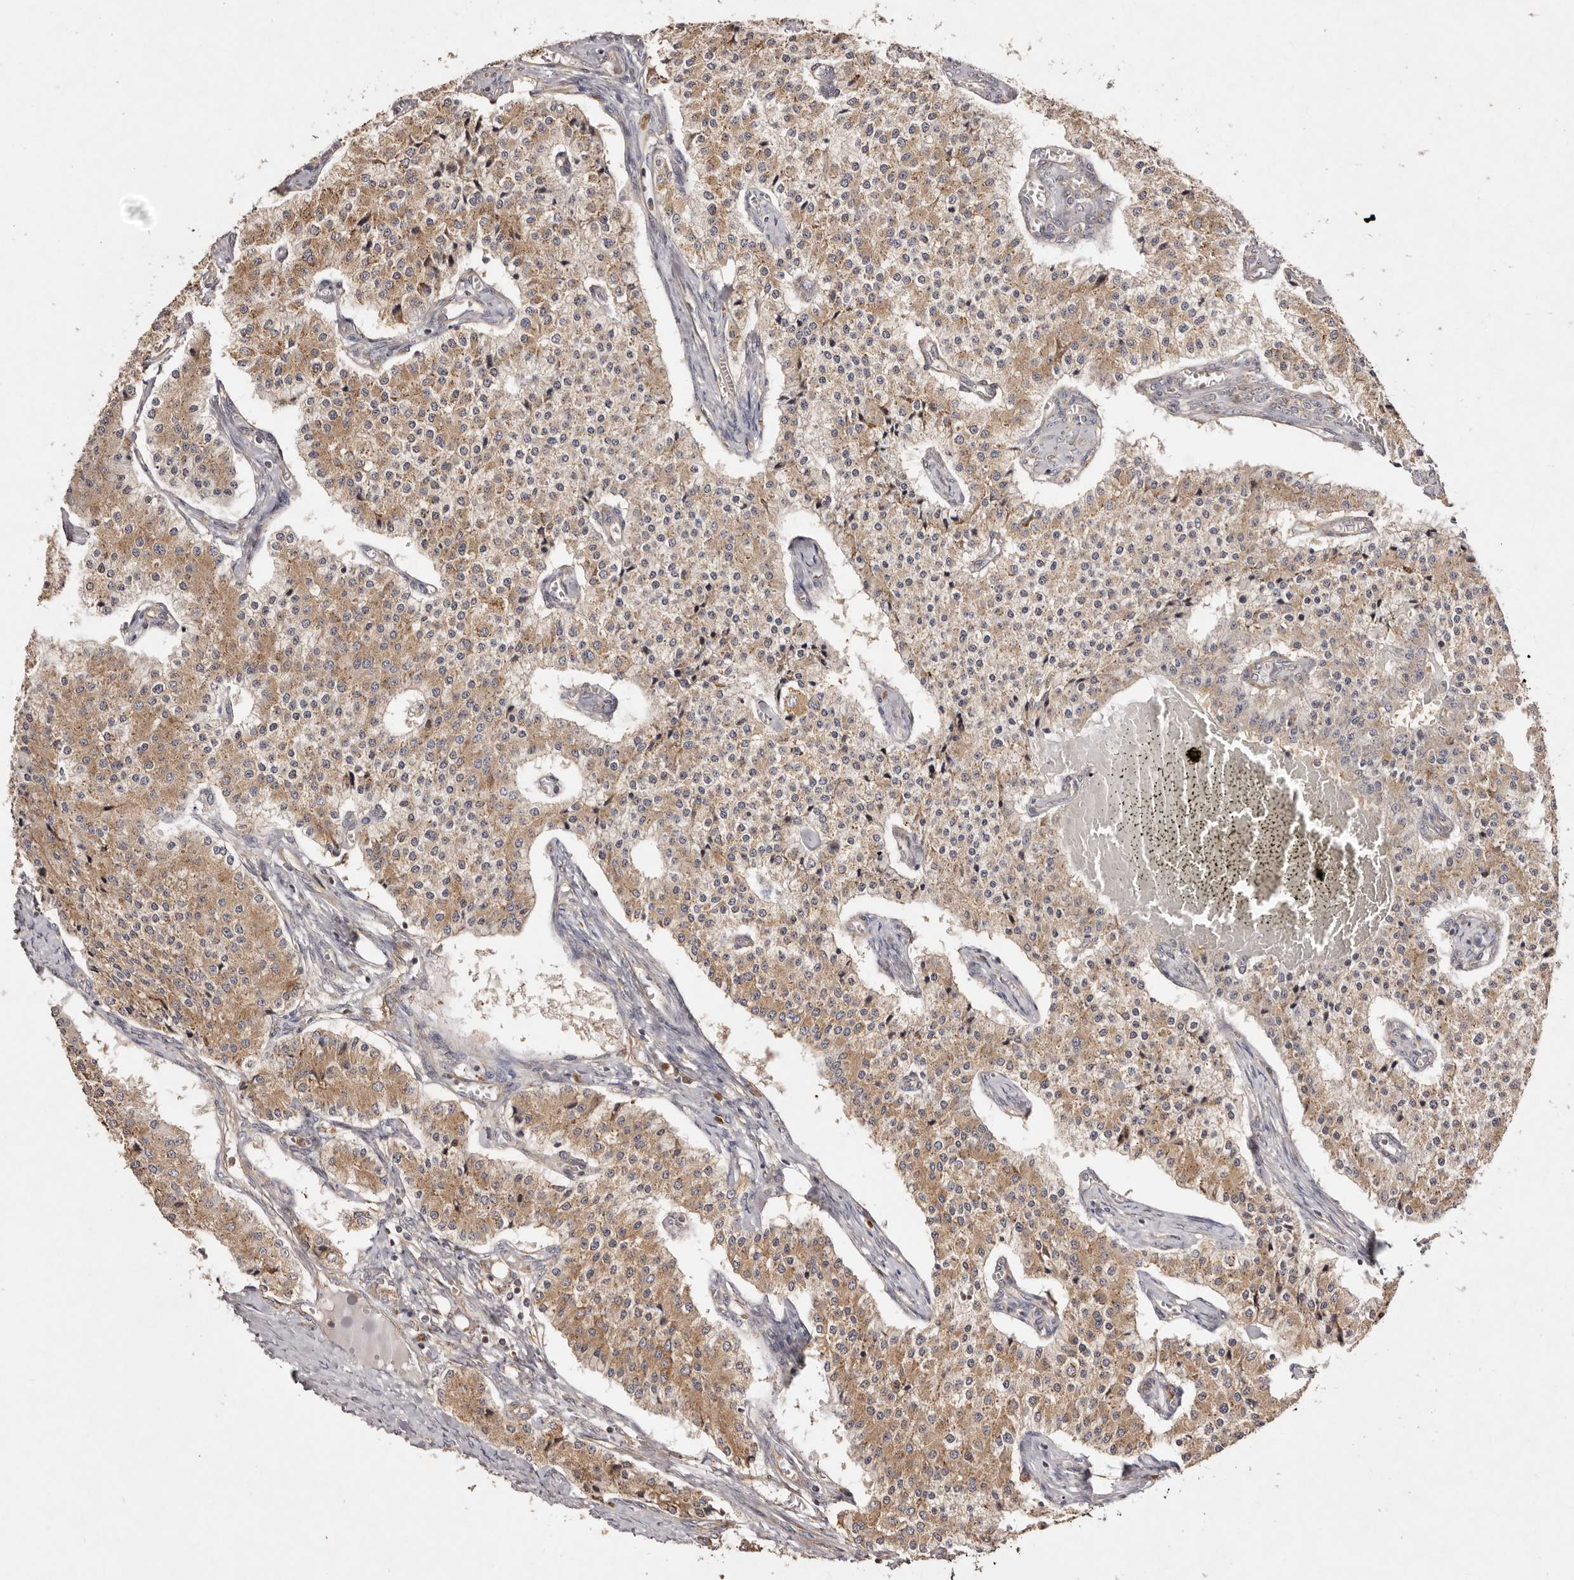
{"staining": {"intensity": "moderate", "quantity": ">75%", "location": "cytoplasmic/membranous"}, "tissue": "carcinoid", "cell_type": "Tumor cells", "image_type": "cancer", "snomed": [{"axis": "morphology", "description": "Carcinoid, malignant, NOS"}, {"axis": "topography", "description": "Colon"}], "caption": "A photomicrograph of carcinoid stained for a protein demonstrates moderate cytoplasmic/membranous brown staining in tumor cells.", "gene": "RPS6", "patient": {"sex": "female", "age": 52}}